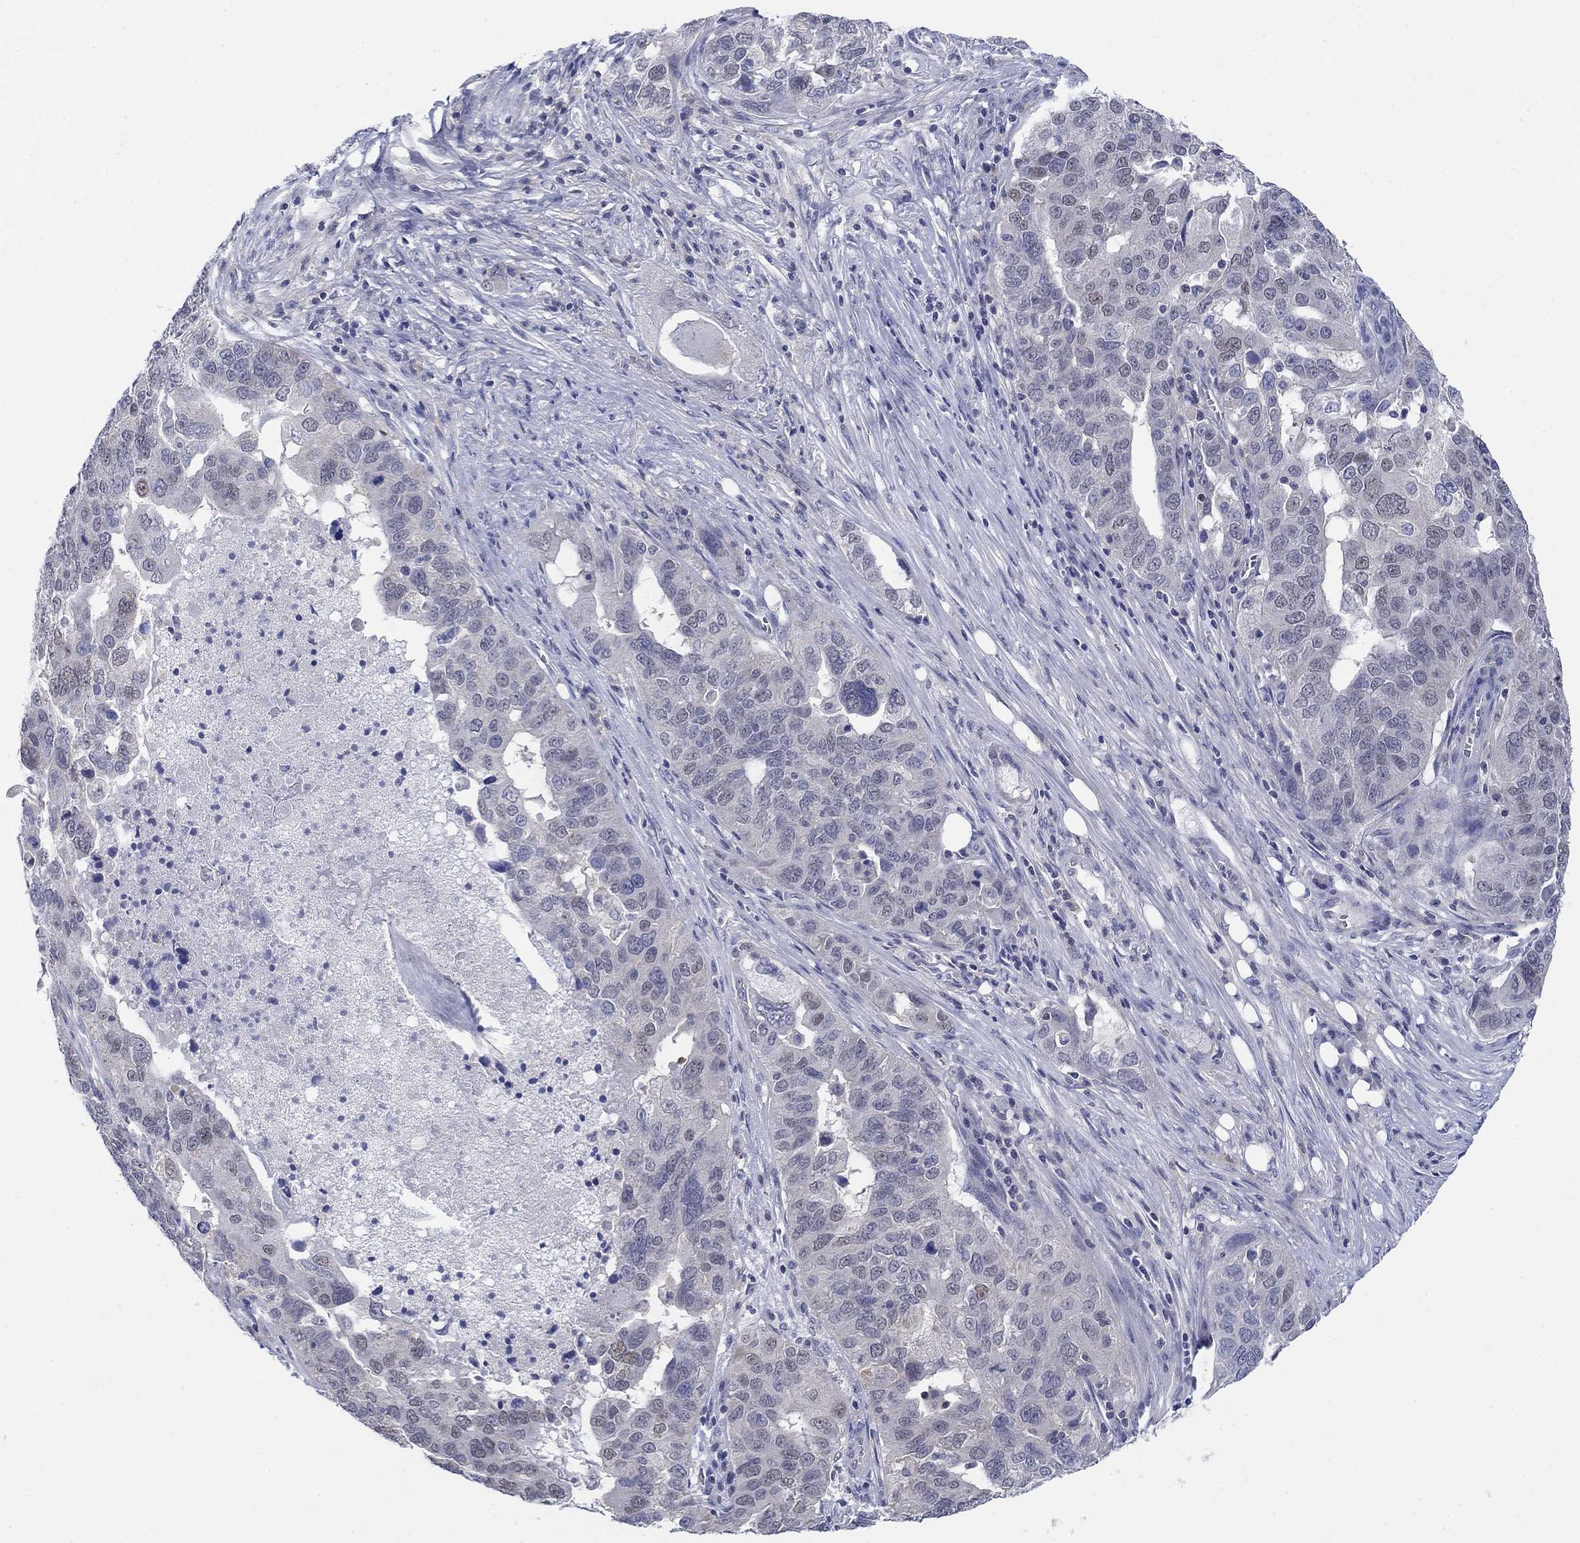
{"staining": {"intensity": "weak", "quantity": "<25%", "location": "nuclear"}, "tissue": "ovarian cancer", "cell_type": "Tumor cells", "image_type": "cancer", "snomed": [{"axis": "morphology", "description": "Carcinoma, endometroid"}, {"axis": "topography", "description": "Soft tissue"}, {"axis": "topography", "description": "Ovary"}], "caption": "This photomicrograph is of ovarian cancer stained with immunohistochemistry (IHC) to label a protein in brown with the nuclei are counter-stained blue. There is no expression in tumor cells.", "gene": "FER1L6", "patient": {"sex": "female", "age": 52}}